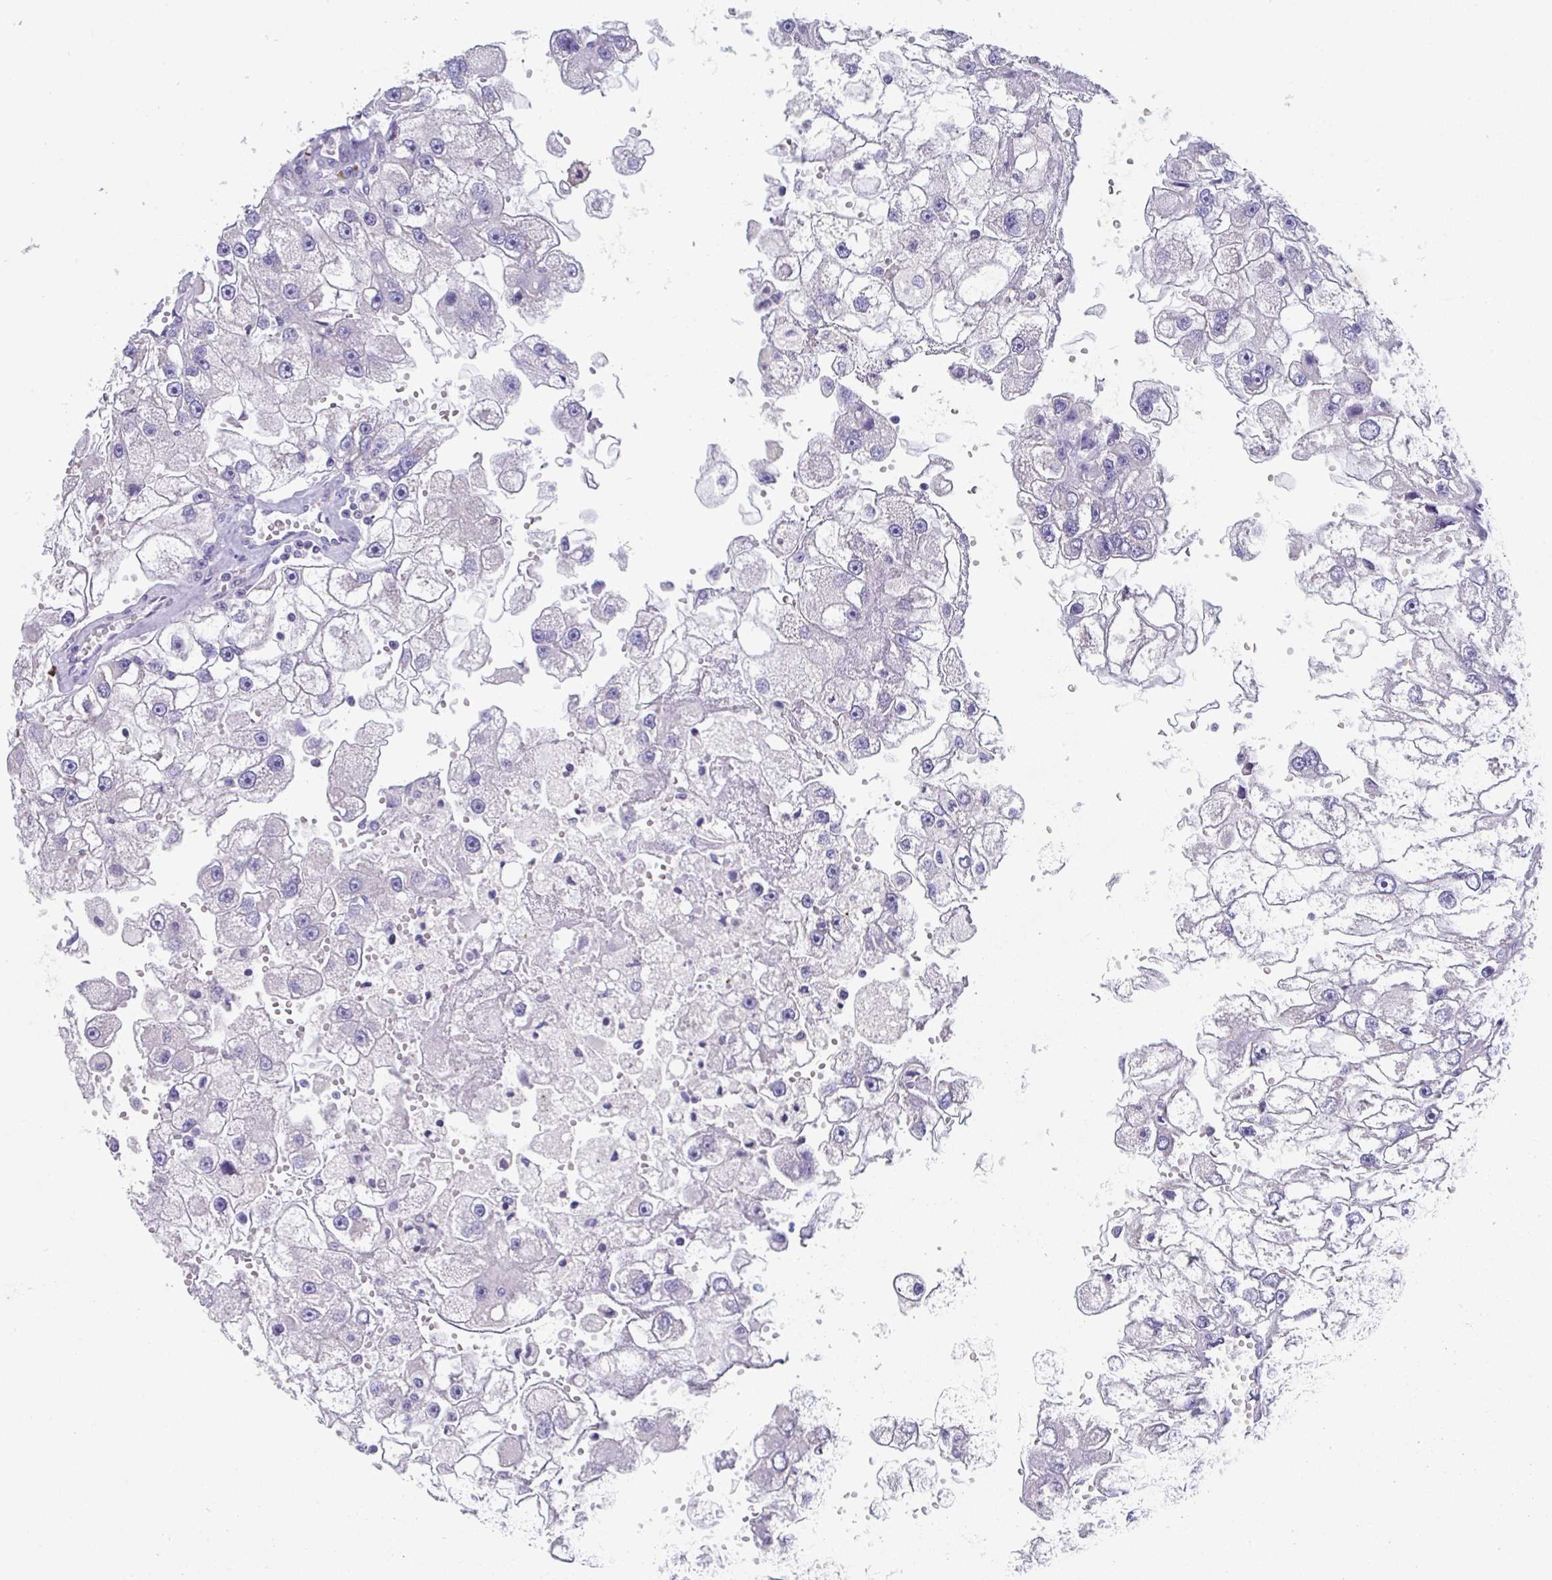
{"staining": {"intensity": "negative", "quantity": "none", "location": "none"}, "tissue": "renal cancer", "cell_type": "Tumor cells", "image_type": "cancer", "snomed": [{"axis": "morphology", "description": "Adenocarcinoma, NOS"}, {"axis": "topography", "description": "Kidney"}], "caption": "Renal adenocarcinoma was stained to show a protein in brown. There is no significant staining in tumor cells.", "gene": "LRRC58", "patient": {"sex": "male", "age": 63}}